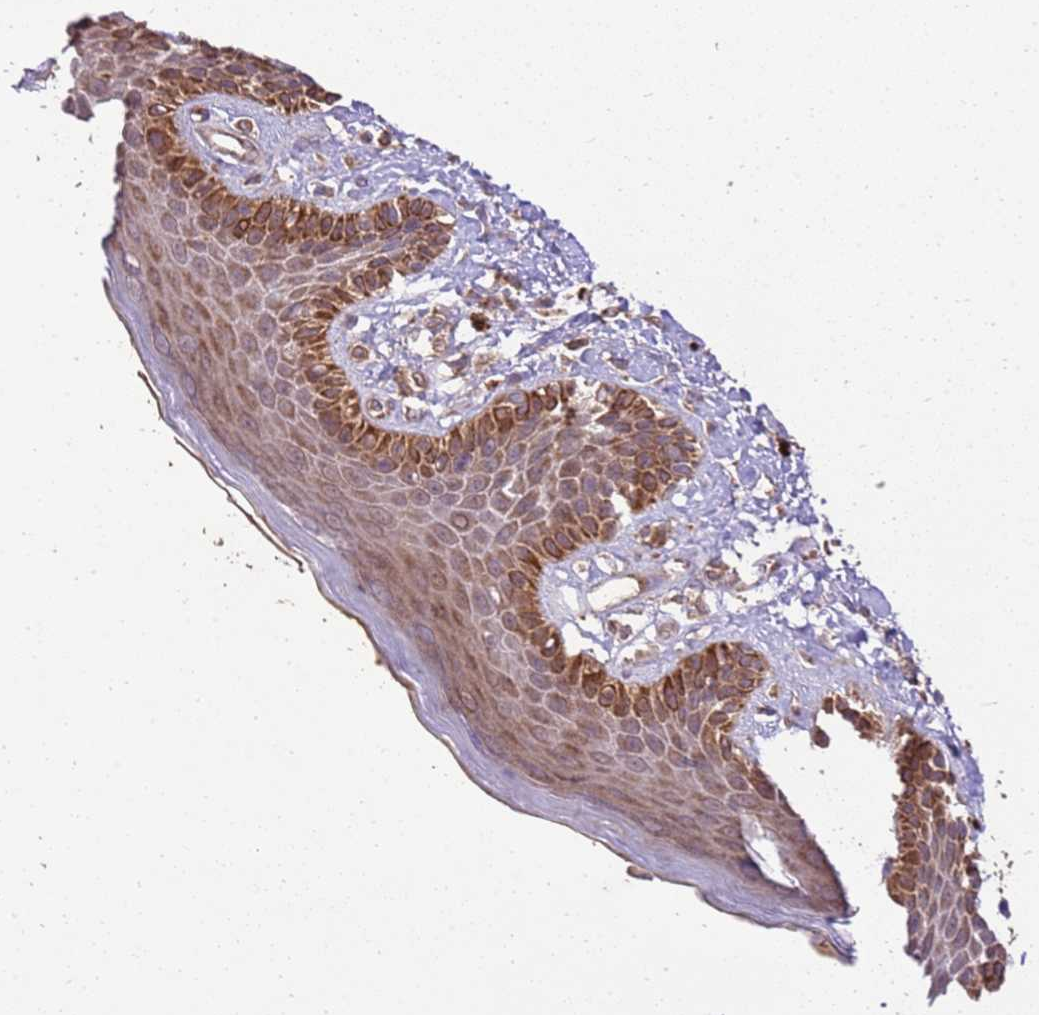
{"staining": {"intensity": "strong", "quantity": "<25%", "location": "cytoplasmic/membranous"}, "tissue": "skin", "cell_type": "Epidermal cells", "image_type": "normal", "snomed": [{"axis": "morphology", "description": "Normal tissue, NOS"}, {"axis": "topography", "description": "Anal"}], "caption": "Unremarkable skin shows strong cytoplasmic/membranous expression in about <25% of epidermal cells, visualized by immunohistochemistry.", "gene": "LRRC28", "patient": {"sex": "female", "age": 78}}